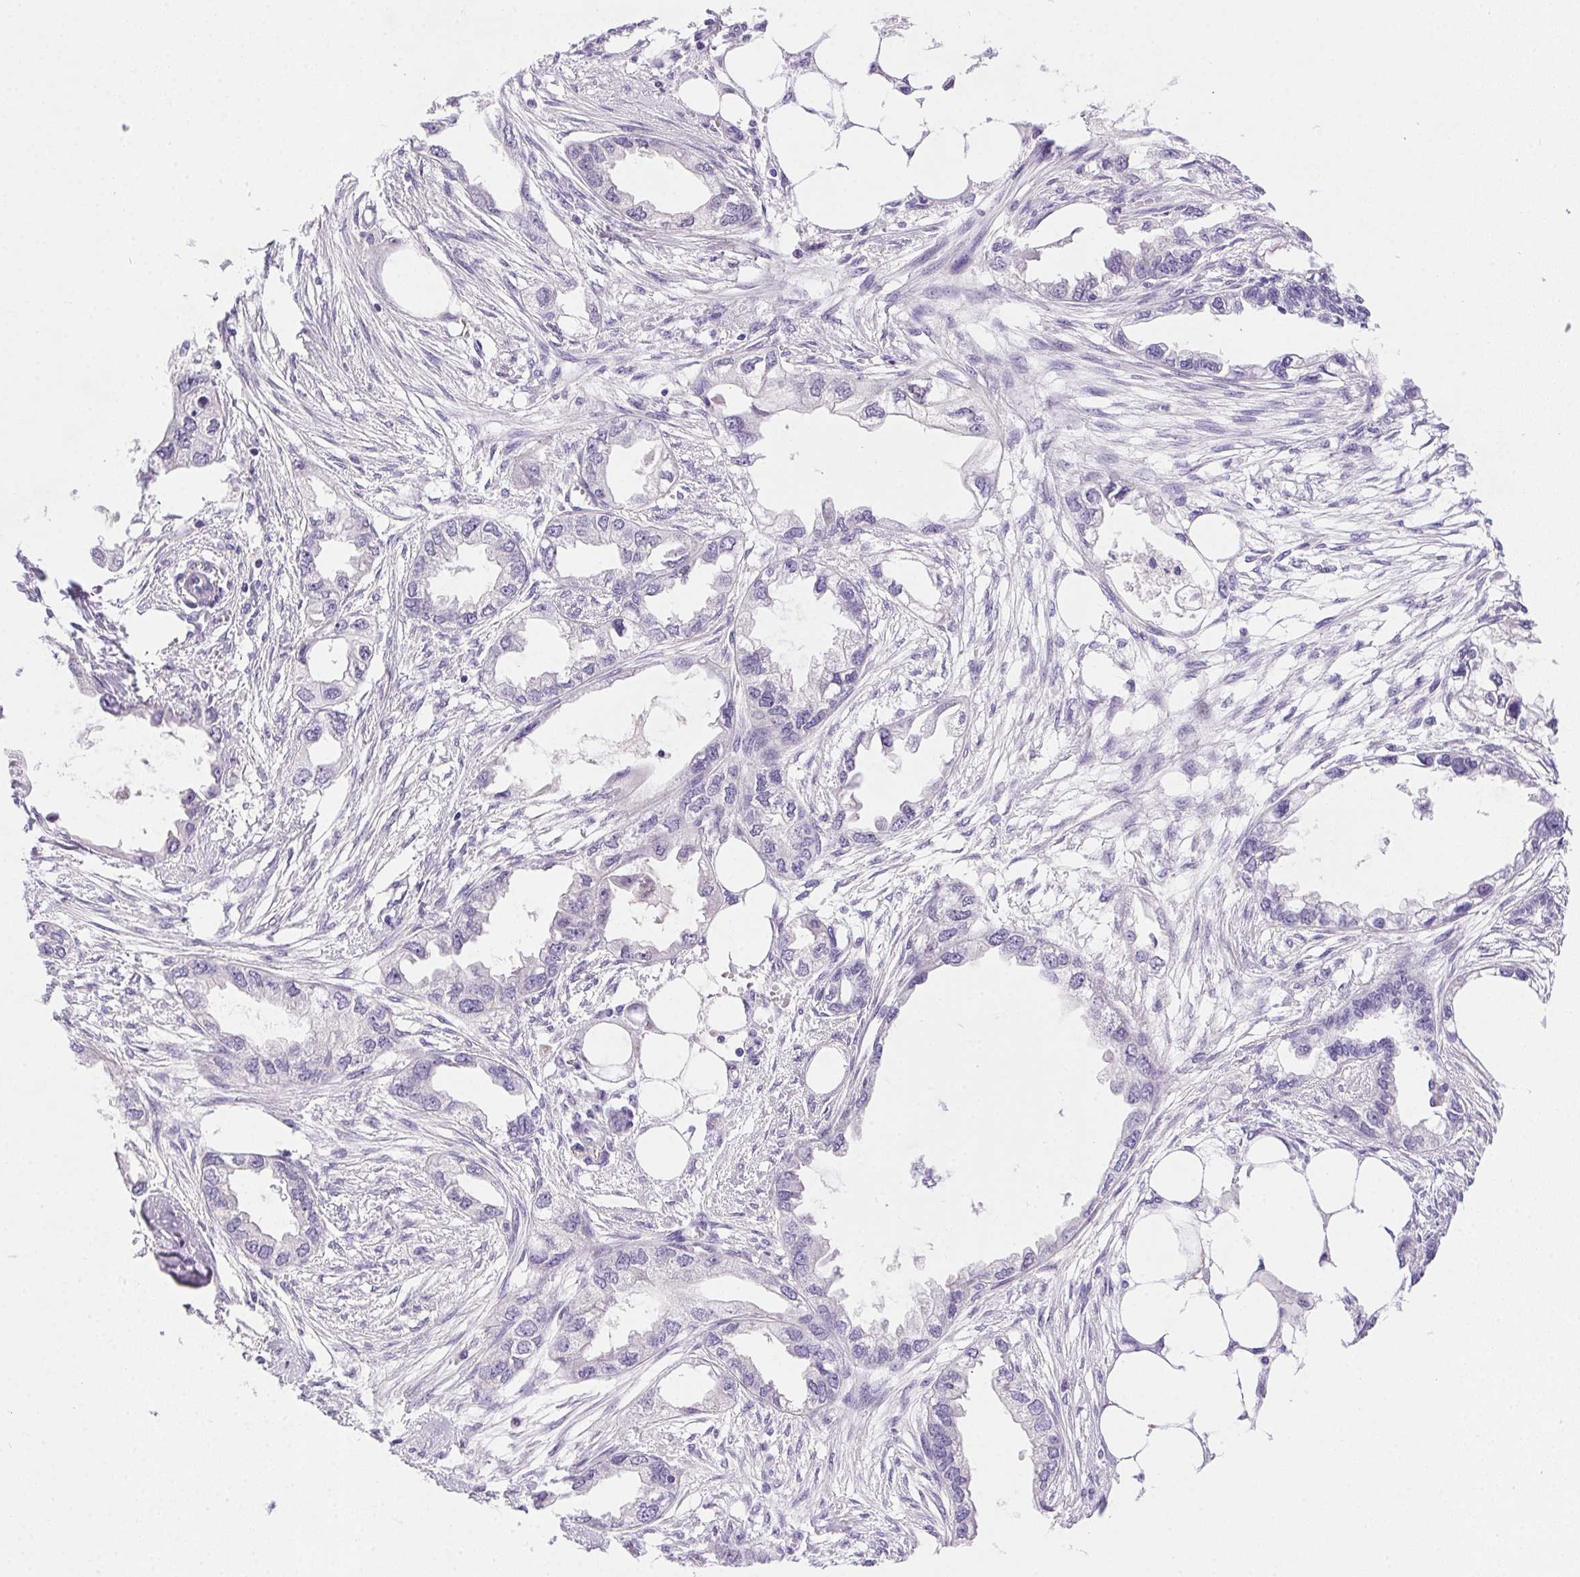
{"staining": {"intensity": "negative", "quantity": "none", "location": "none"}, "tissue": "endometrial cancer", "cell_type": "Tumor cells", "image_type": "cancer", "snomed": [{"axis": "morphology", "description": "Adenocarcinoma, NOS"}, {"axis": "morphology", "description": "Adenocarcinoma, metastatic, NOS"}, {"axis": "topography", "description": "Adipose tissue"}, {"axis": "topography", "description": "Endometrium"}], "caption": "Tumor cells are negative for brown protein staining in endometrial adenocarcinoma.", "gene": "SSTR4", "patient": {"sex": "female", "age": 67}}